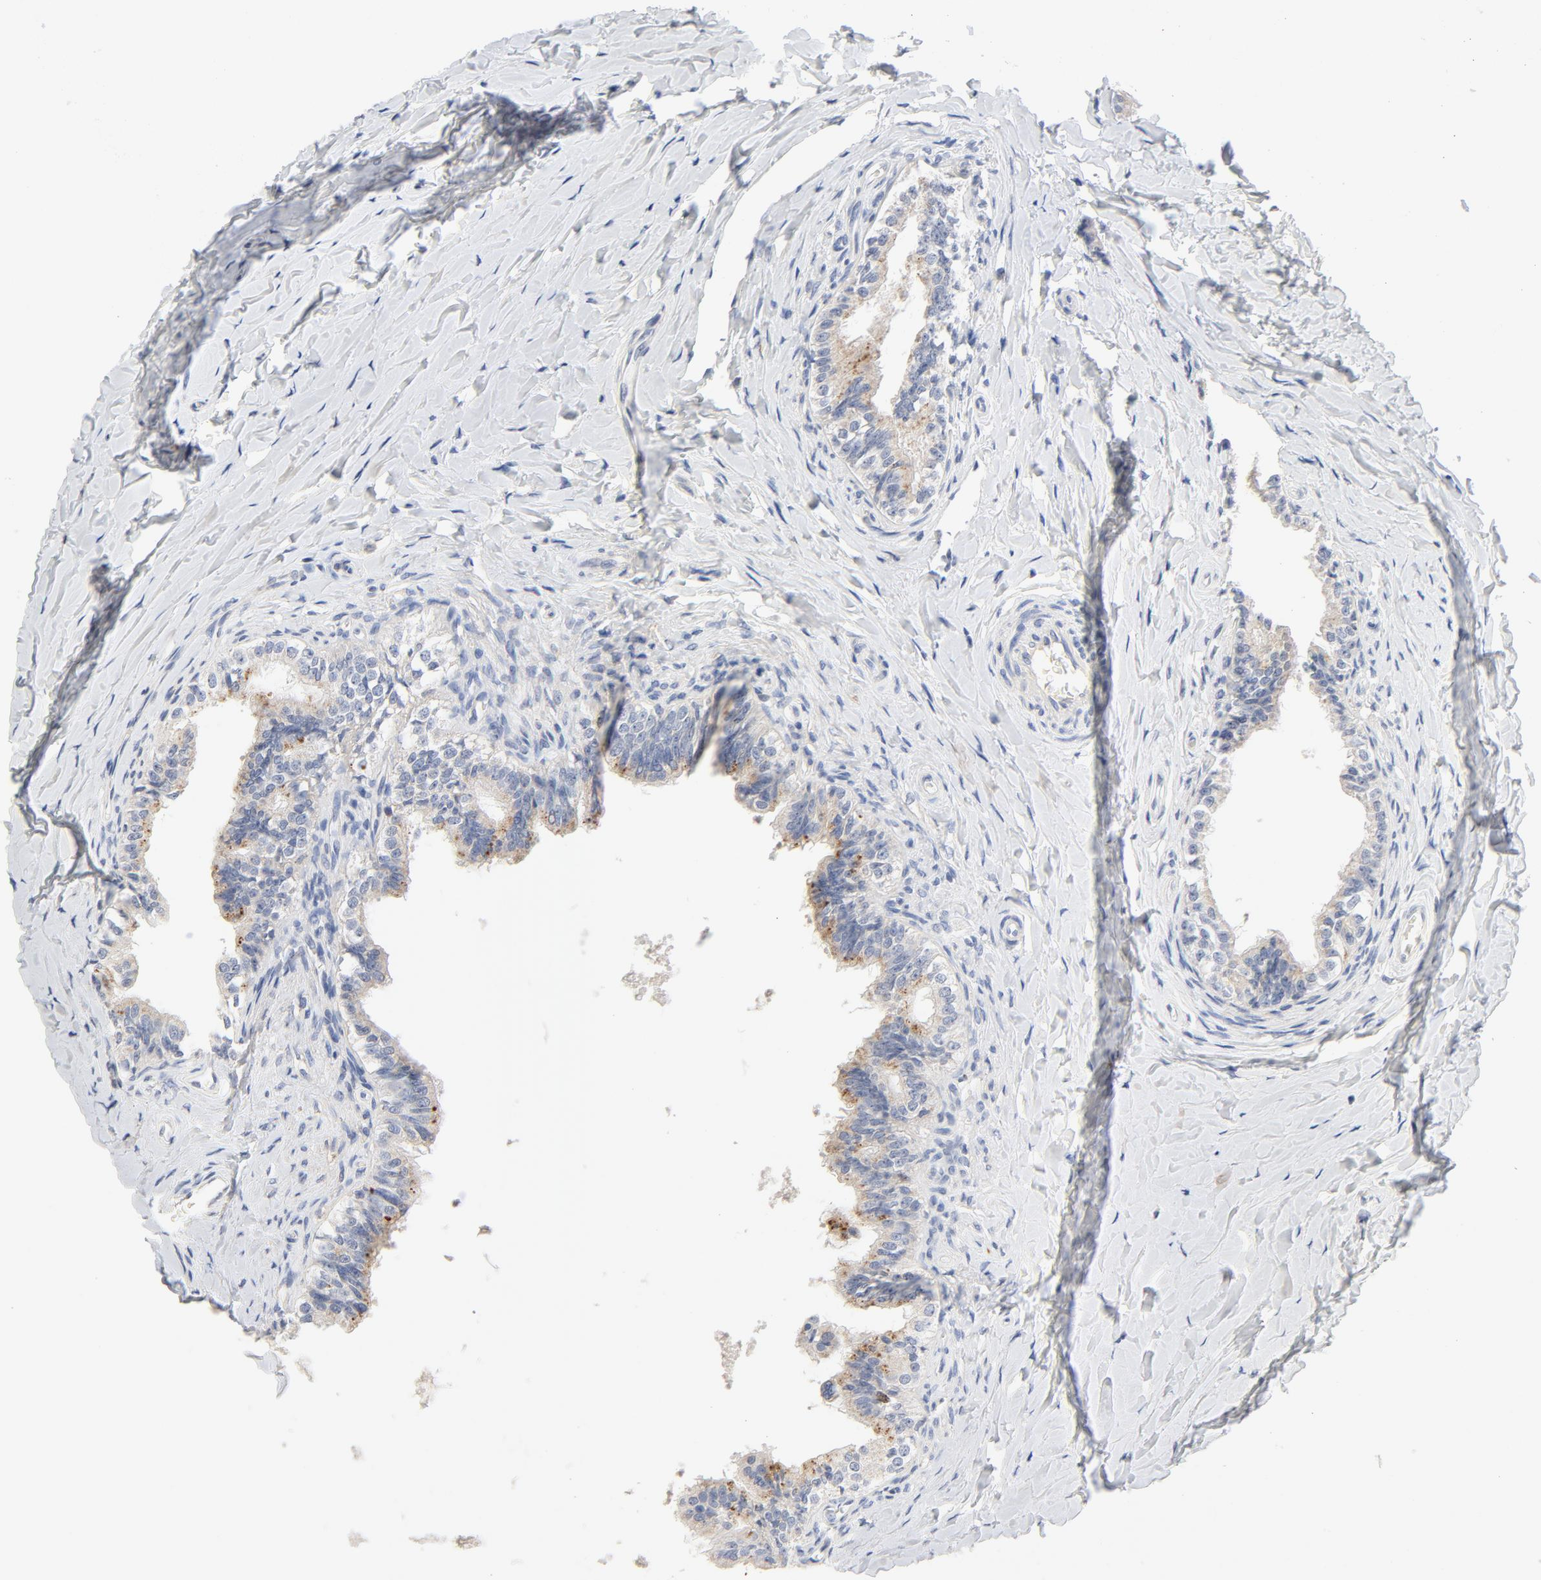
{"staining": {"intensity": "moderate", "quantity": "25%-75%", "location": "cytoplasmic/membranous"}, "tissue": "epididymis", "cell_type": "Glandular cells", "image_type": "normal", "snomed": [{"axis": "morphology", "description": "Normal tissue, NOS"}, {"axis": "topography", "description": "Soft tissue"}, {"axis": "topography", "description": "Epididymis"}], "caption": "Benign epididymis was stained to show a protein in brown. There is medium levels of moderate cytoplasmic/membranous staining in about 25%-75% of glandular cells. (Brightfield microscopy of DAB IHC at high magnification).", "gene": "BIRC5", "patient": {"sex": "male", "age": 26}}